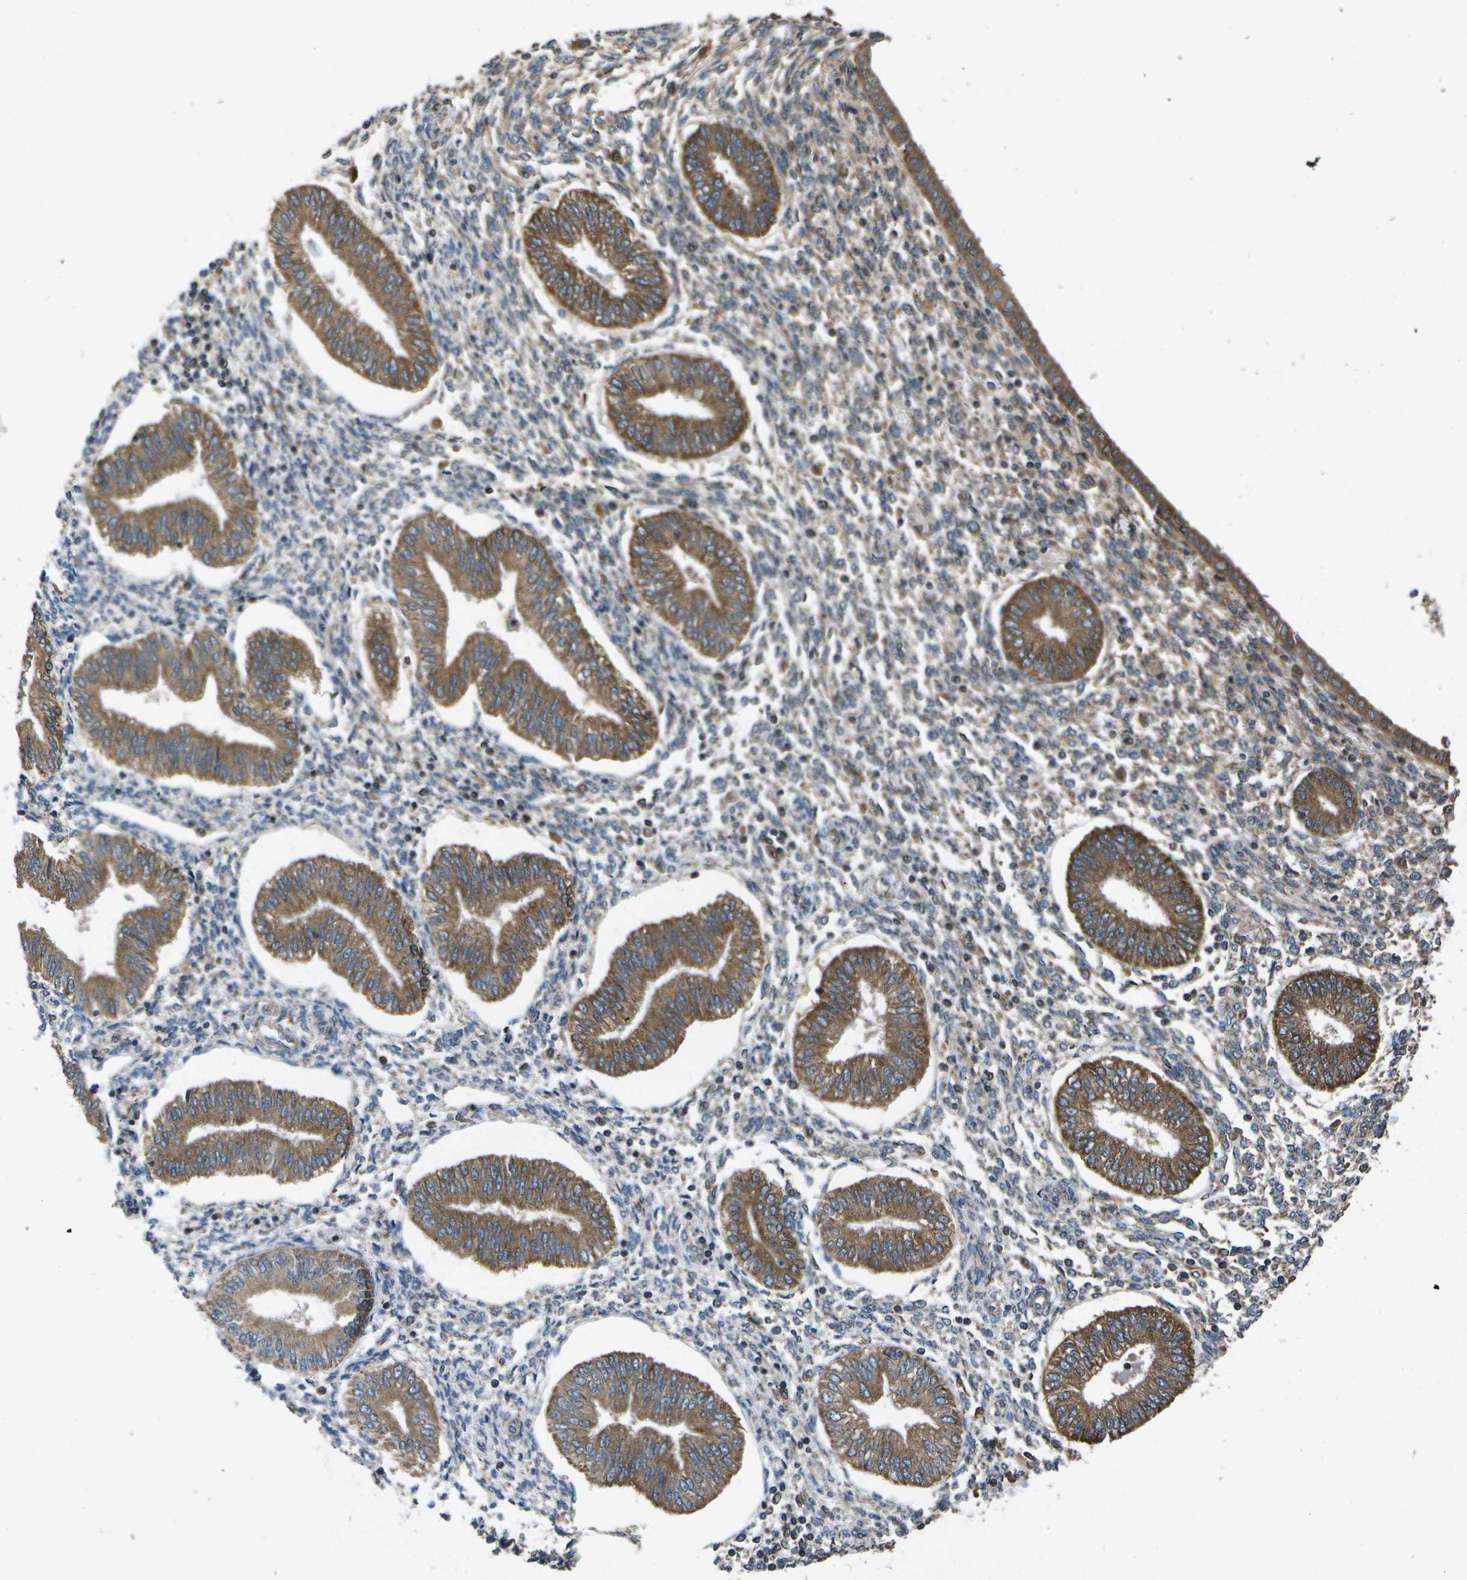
{"staining": {"intensity": "moderate", "quantity": "25%-75%", "location": "cytoplasmic/membranous"}, "tissue": "endometrium", "cell_type": "Cells in endometrial stroma", "image_type": "normal", "snomed": [{"axis": "morphology", "description": "Normal tissue, NOS"}, {"axis": "topography", "description": "Endometrium"}], "caption": "High-power microscopy captured an immunohistochemistry (IHC) micrograph of benign endometrium, revealing moderate cytoplasmic/membranous expression in approximately 25%-75% of cells in endometrial stroma.", "gene": "HFE", "patient": {"sex": "female", "age": 50}}